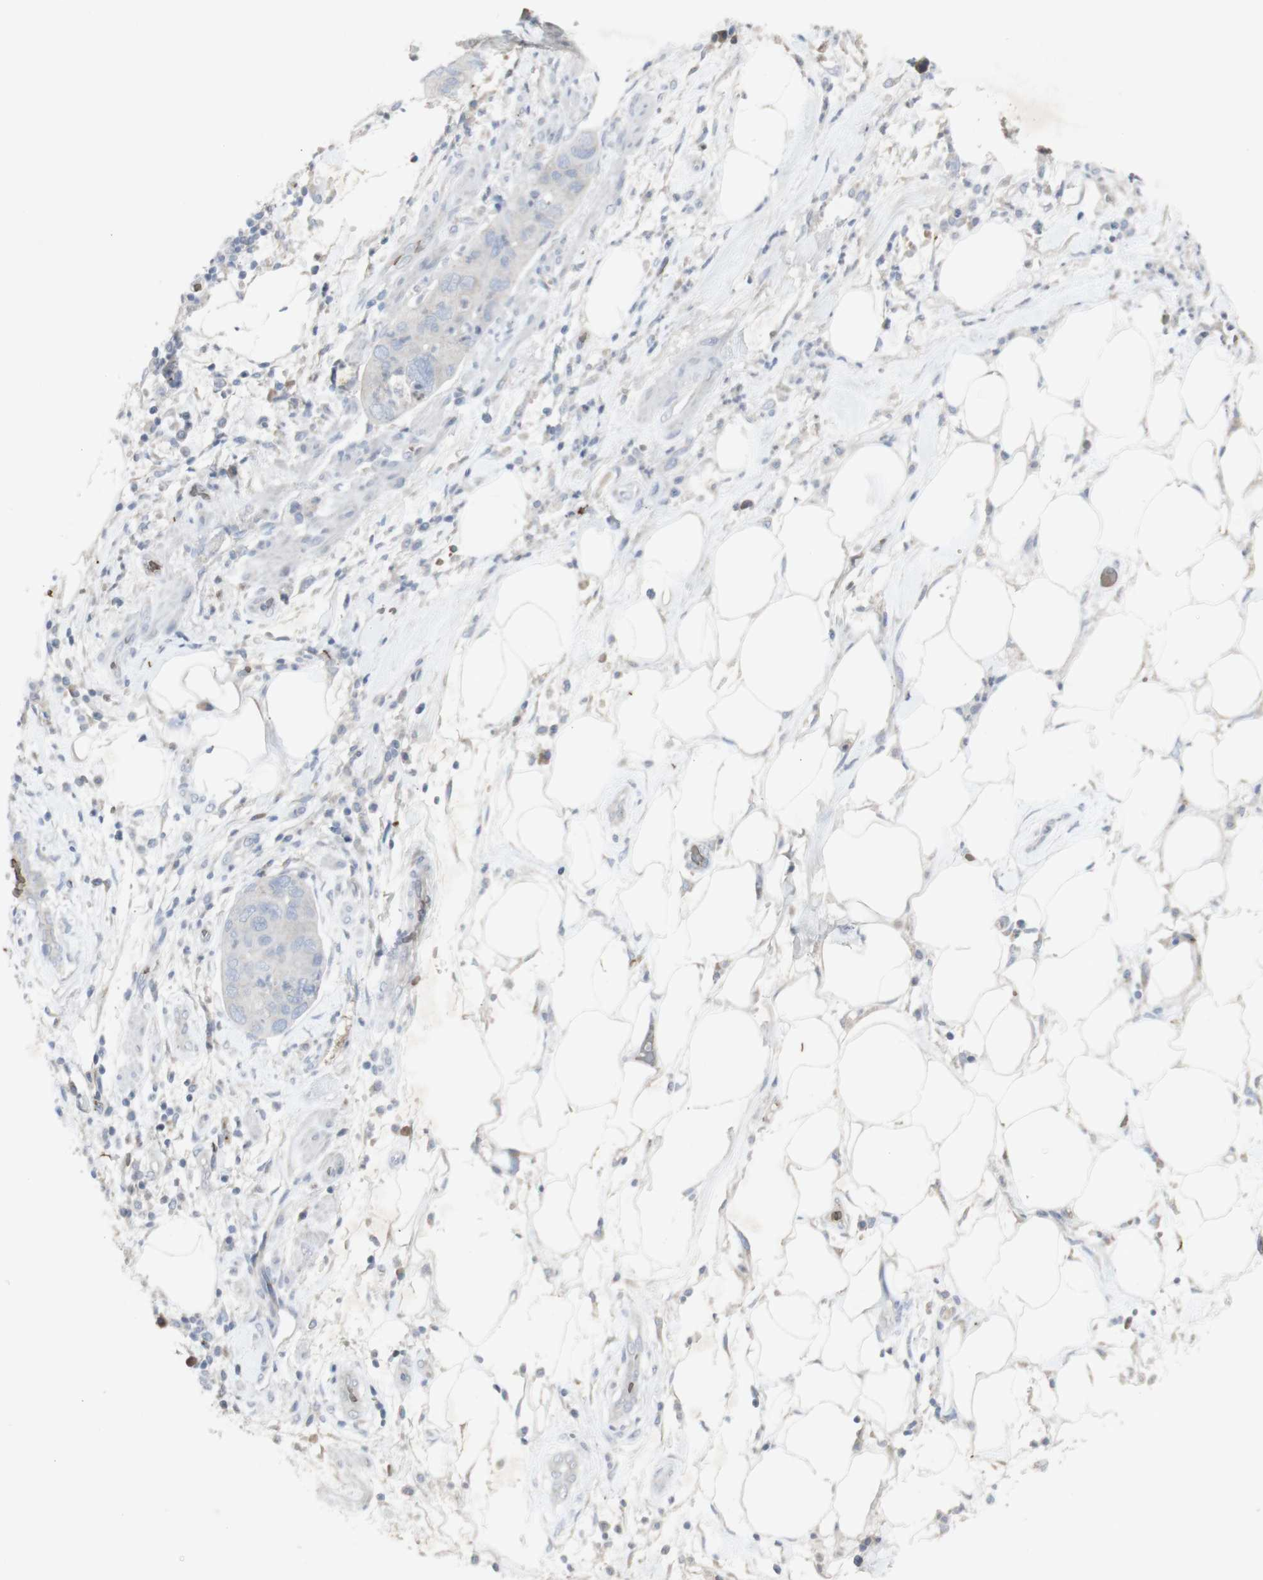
{"staining": {"intensity": "negative", "quantity": "none", "location": "none"}, "tissue": "pancreatic cancer", "cell_type": "Tumor cells", "image_type": "cancer", "snomed": [{"axis": "morphology", "description": "Adenocarcinoma, NOS"}, {"axis": "topography", "description": "Pancreas"}], "caption": "Pancreatic adenocarcinoma stained for a protein using IHC demonstrates no positivity tumor cells.", "gene": "INS", "patient": {"sex": "female", "age": 71}}